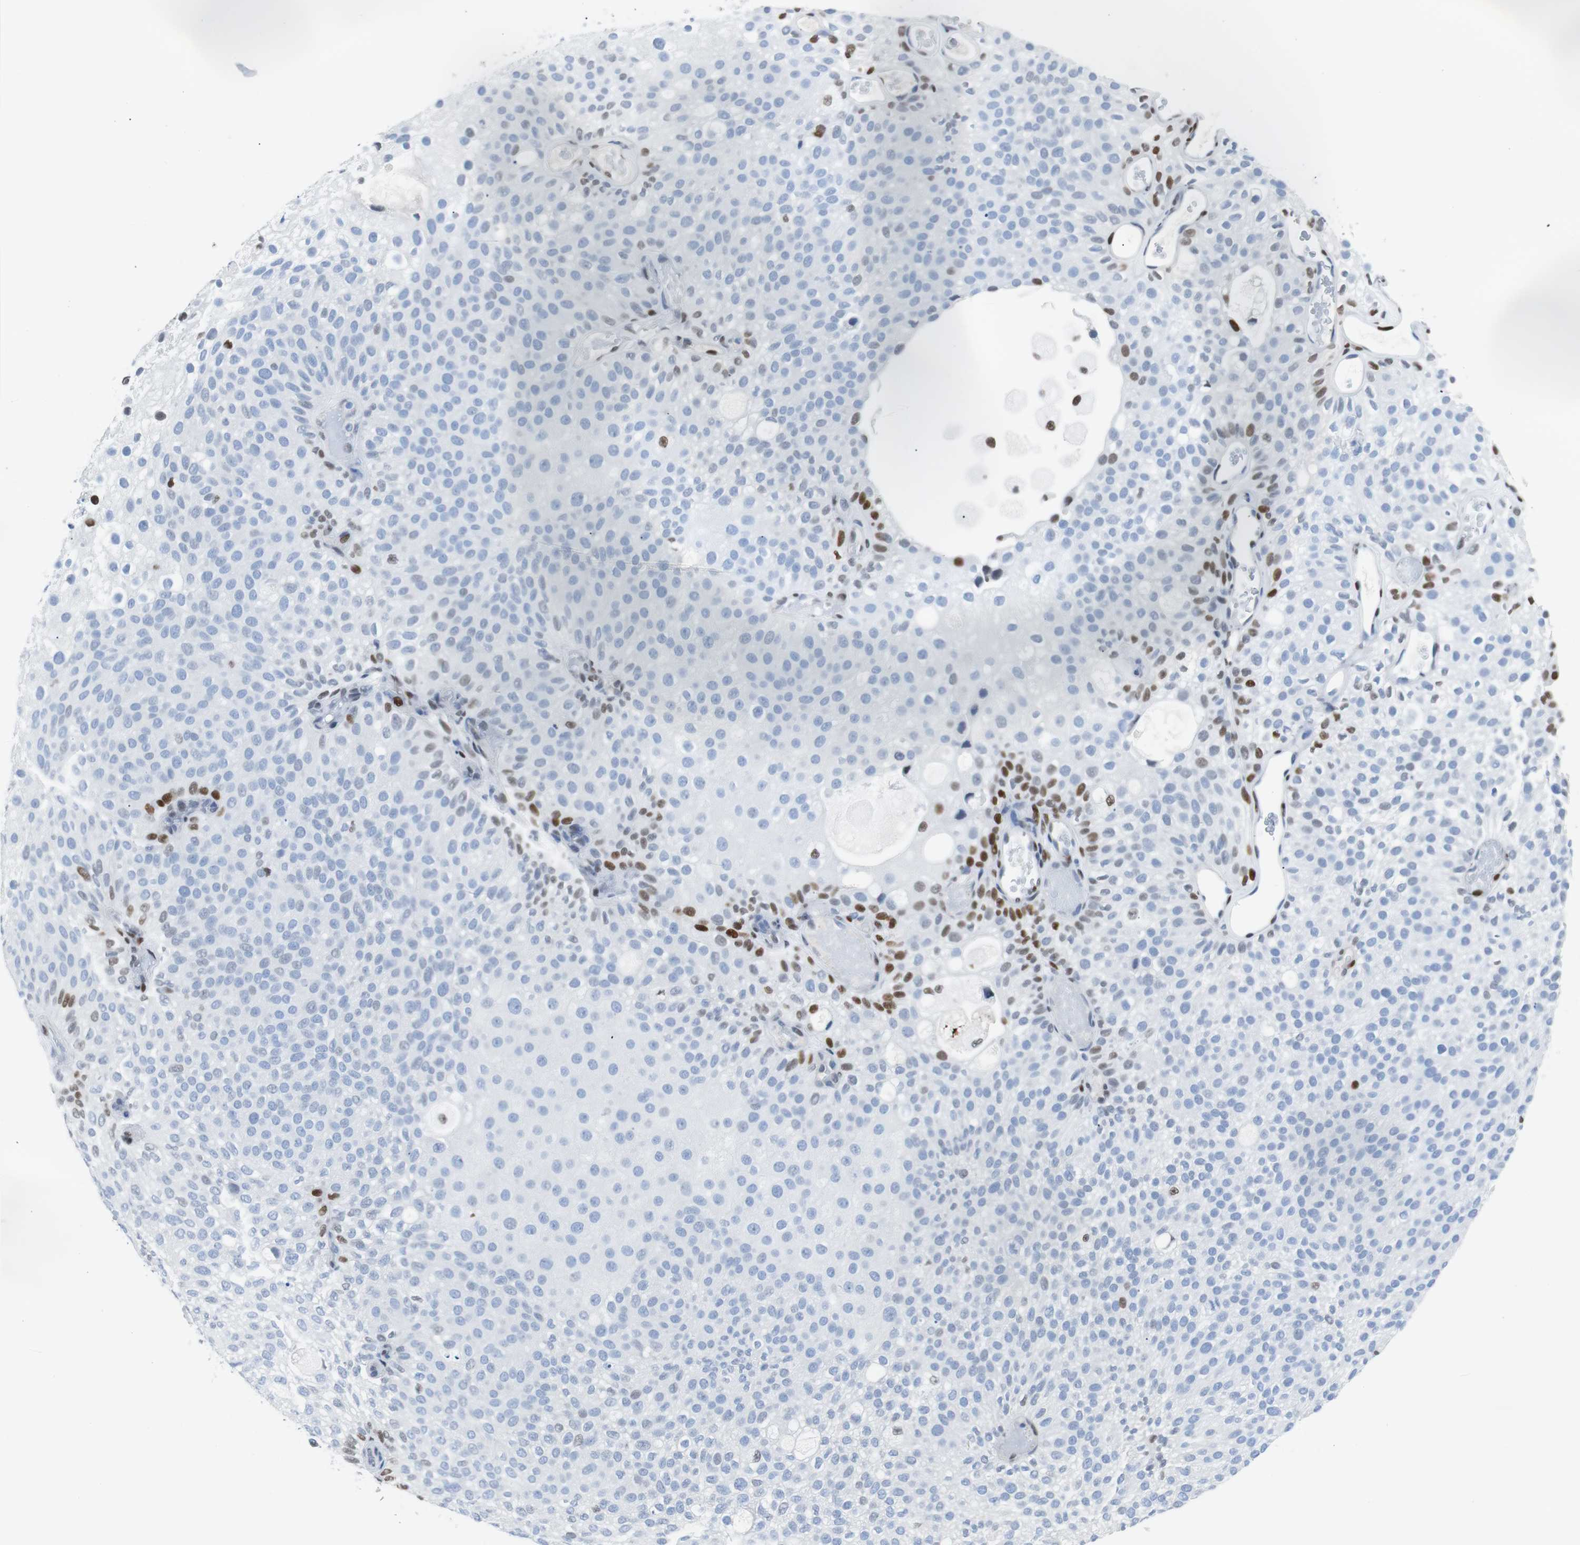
{"staining": {"intensity": "moderate", "quantity": "<25%", "location": "nuclear"}, "tissue": "urothelial cancer", "cell_type": "Tumor cells", "image_type": "cancer", "snomed": [{"axis": "morphology", "description": "Urothelial carcinoma, Low grade"}, {"axis": "topography", "description": "Urinary bladder"}], "caption": "Immunohistochemical staining of low-grade urothelial carcinoma exhibits moderate nuclear protein expression in about <25% of tumor cells.", "gene": "JUN", "patient": {"sex": "male", "age": 78}}